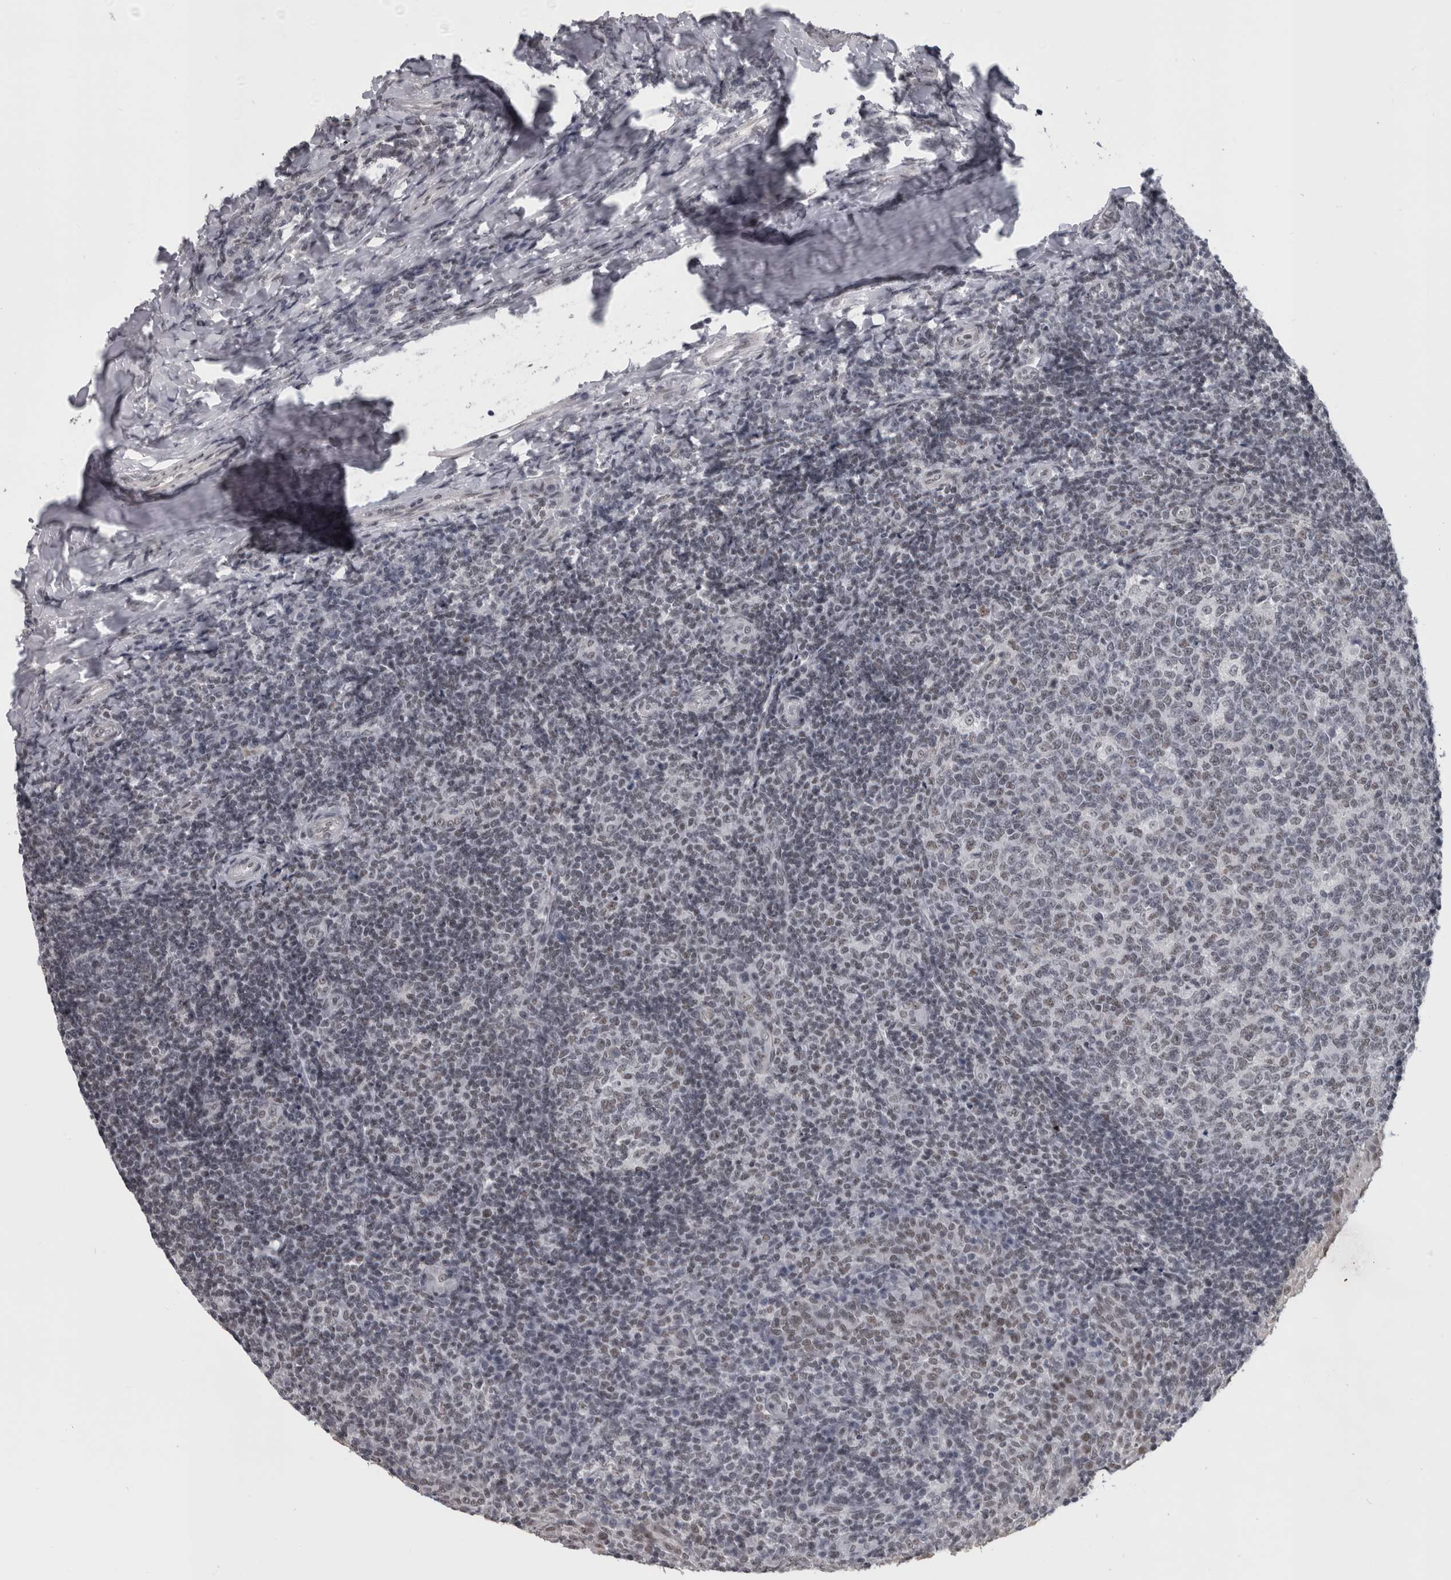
{"staining": {"intensity": "weak", "quantity": "<25%", "location": "nuclear"}, "tissue": "tonsil", "cell_type": "Germinal center cells", "image_type": "normal", "snomed": [{"axis": "morphology", "description": "Normal tissue, NOS"}, {"axis": "topography", "description": "Tonsil"}], "caption": "Immunohistochemical staining of benign tonsil exhibits no significant staining in germinal center cells. (IHC, brightfield microscopy, high magnification).", "gene": "ARID4B", "patient": {"sex": "female", "age": 19}}